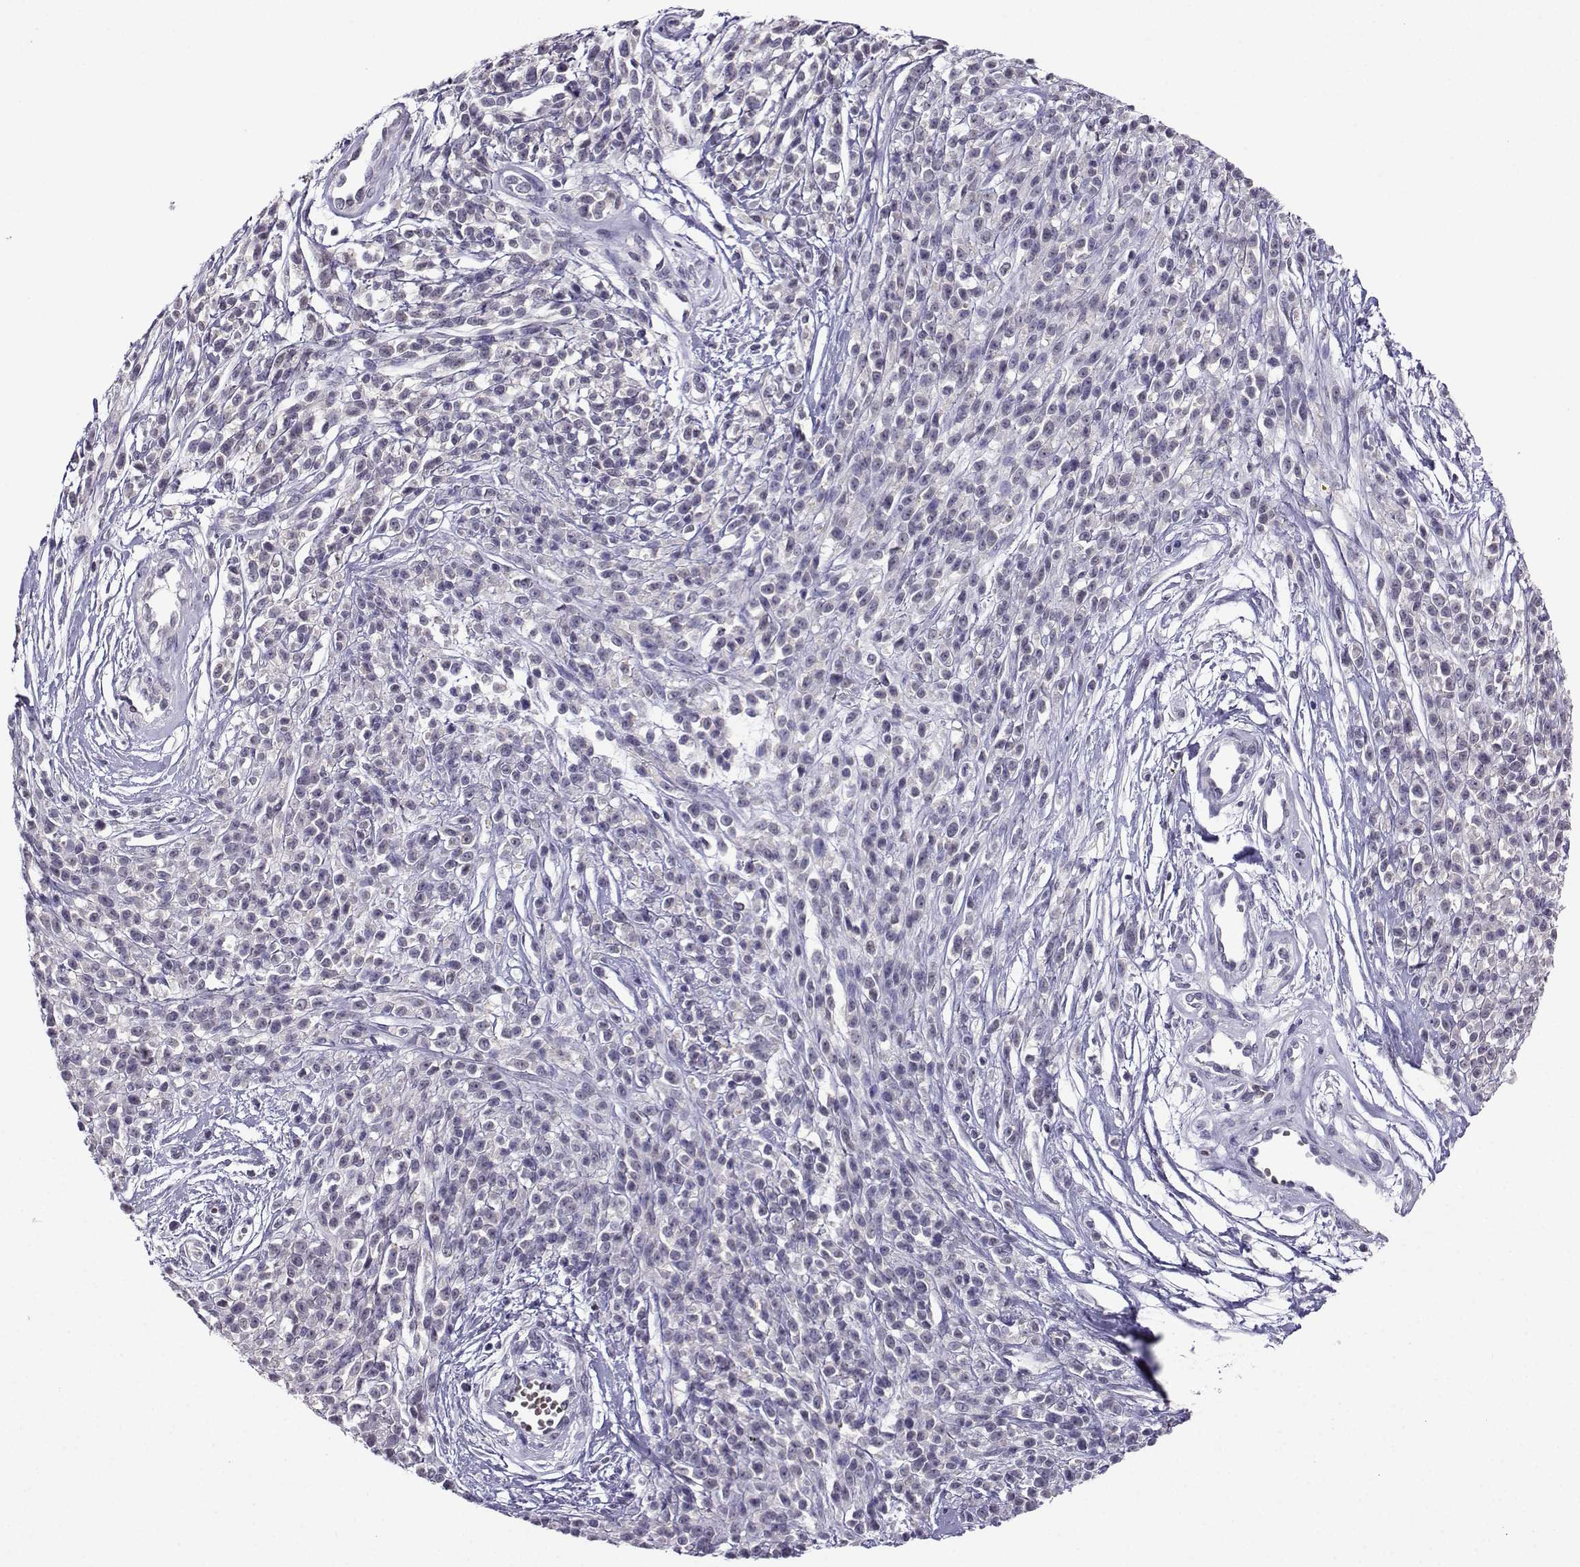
{"staining": {"intensity": "negative", "quantity": "none", "location": "none"}, "tissue": "melanoma", "cell_type": "Tumor cells", "image_type": "cancer", "snomed": [{"axis": "morphology", "description": "Malignant melanoma, NOS"}, {"axis": "topography", "description": "Skin"}, {"axis": "topography", "description": "Skin of trunk"}], "caption": "This is a histopathology image of immunohistochemistry (IHC) staining of melanoma, which shows no positivity in tumor cells.", "gene": "LRFN2", "patient": {"sex": "male", "age": 74}}